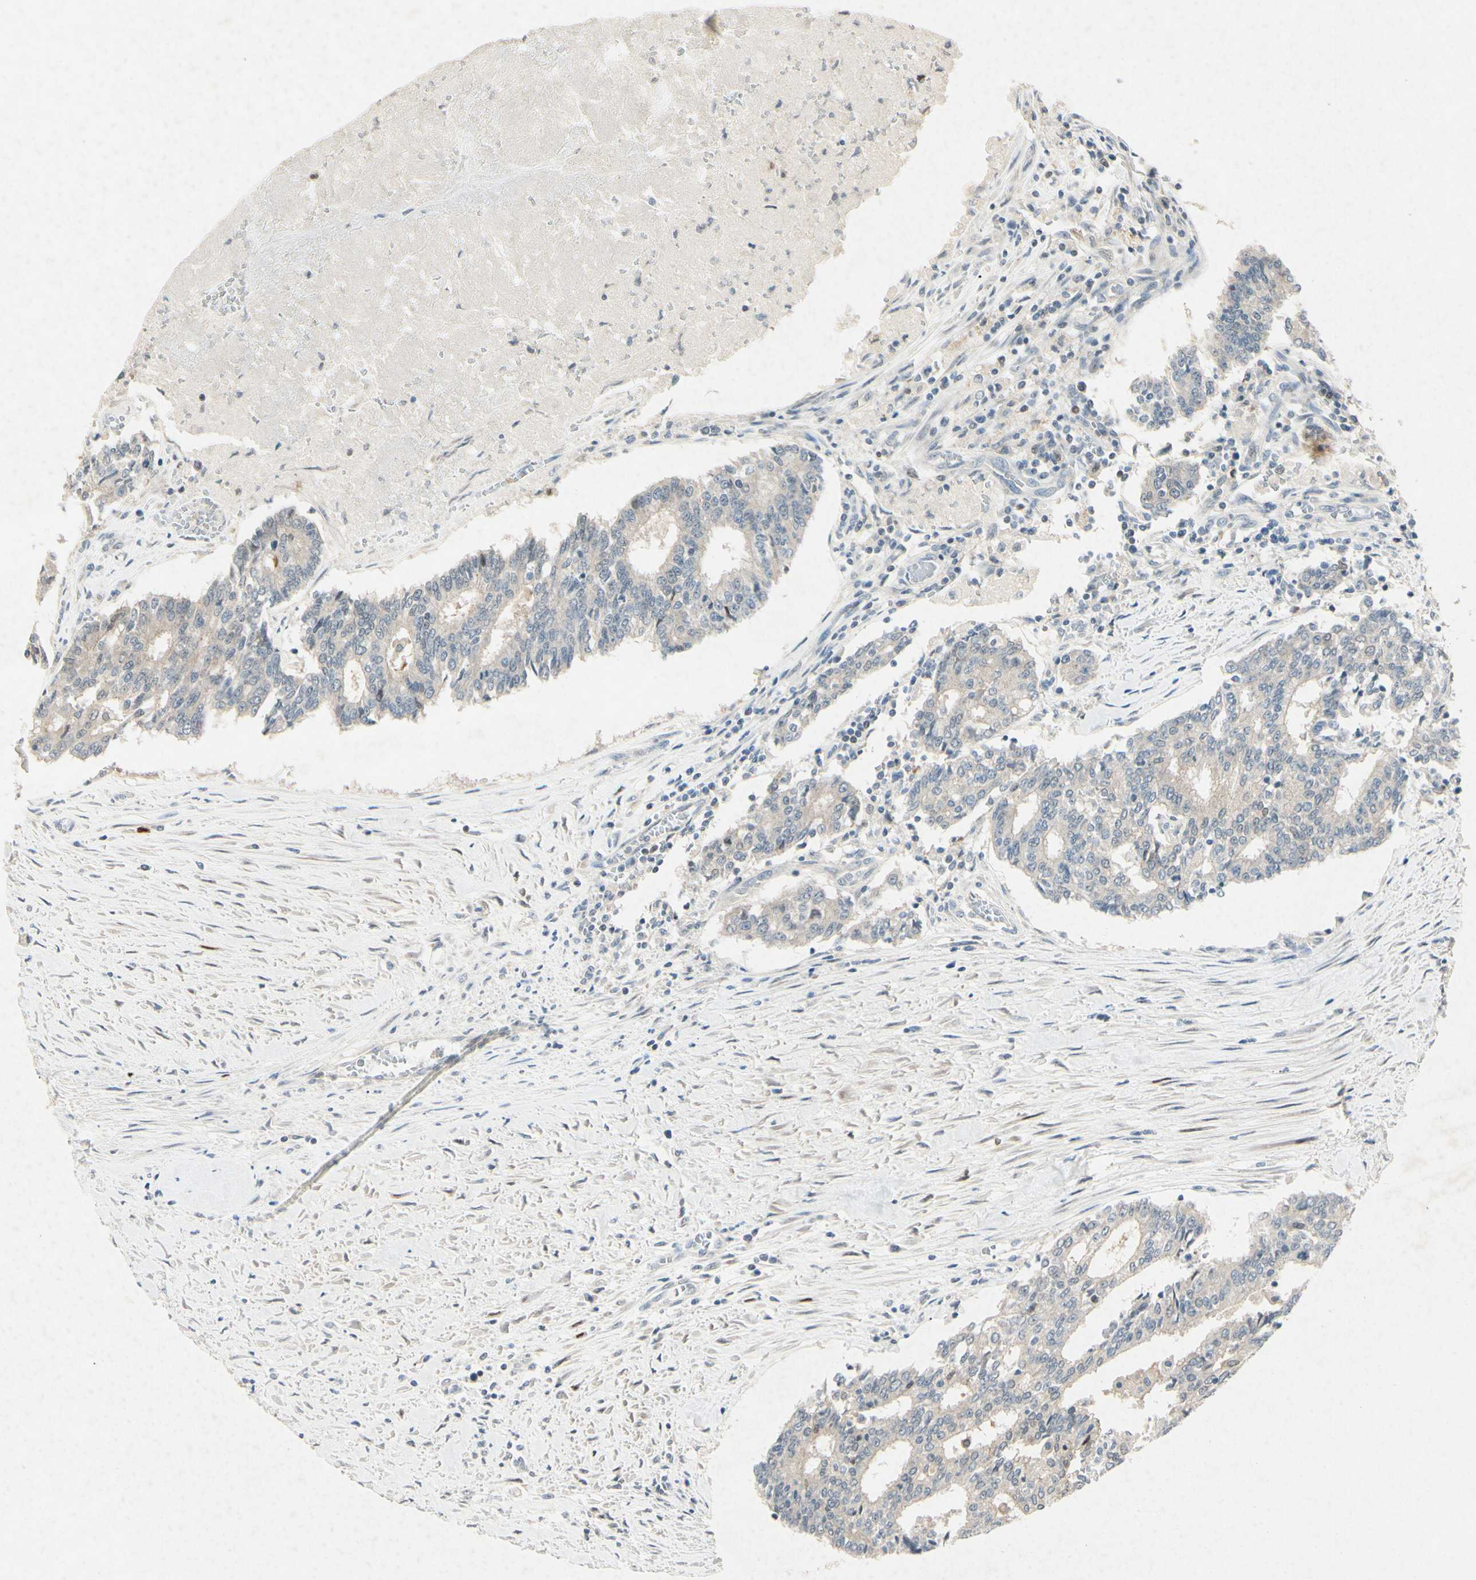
{"staining": {"intensity": "weak", "quantity": "<25%", "location": "nuclear"}, "tissue": "prostate cancer", "cell_type": "Tumor cells", "image_type": "cancer", "snomed": [{"axis": "morphology", "description": "Adenocarcinoma, High grade"}, {"axis": "topography", "description": "Prostate"}], "caption": "Protein analysis of prostate cancer demonstrates no significant positivity in tumor cells.", "gene": "HSPA1B", "patient": {"sex": "male", "age": 55}}